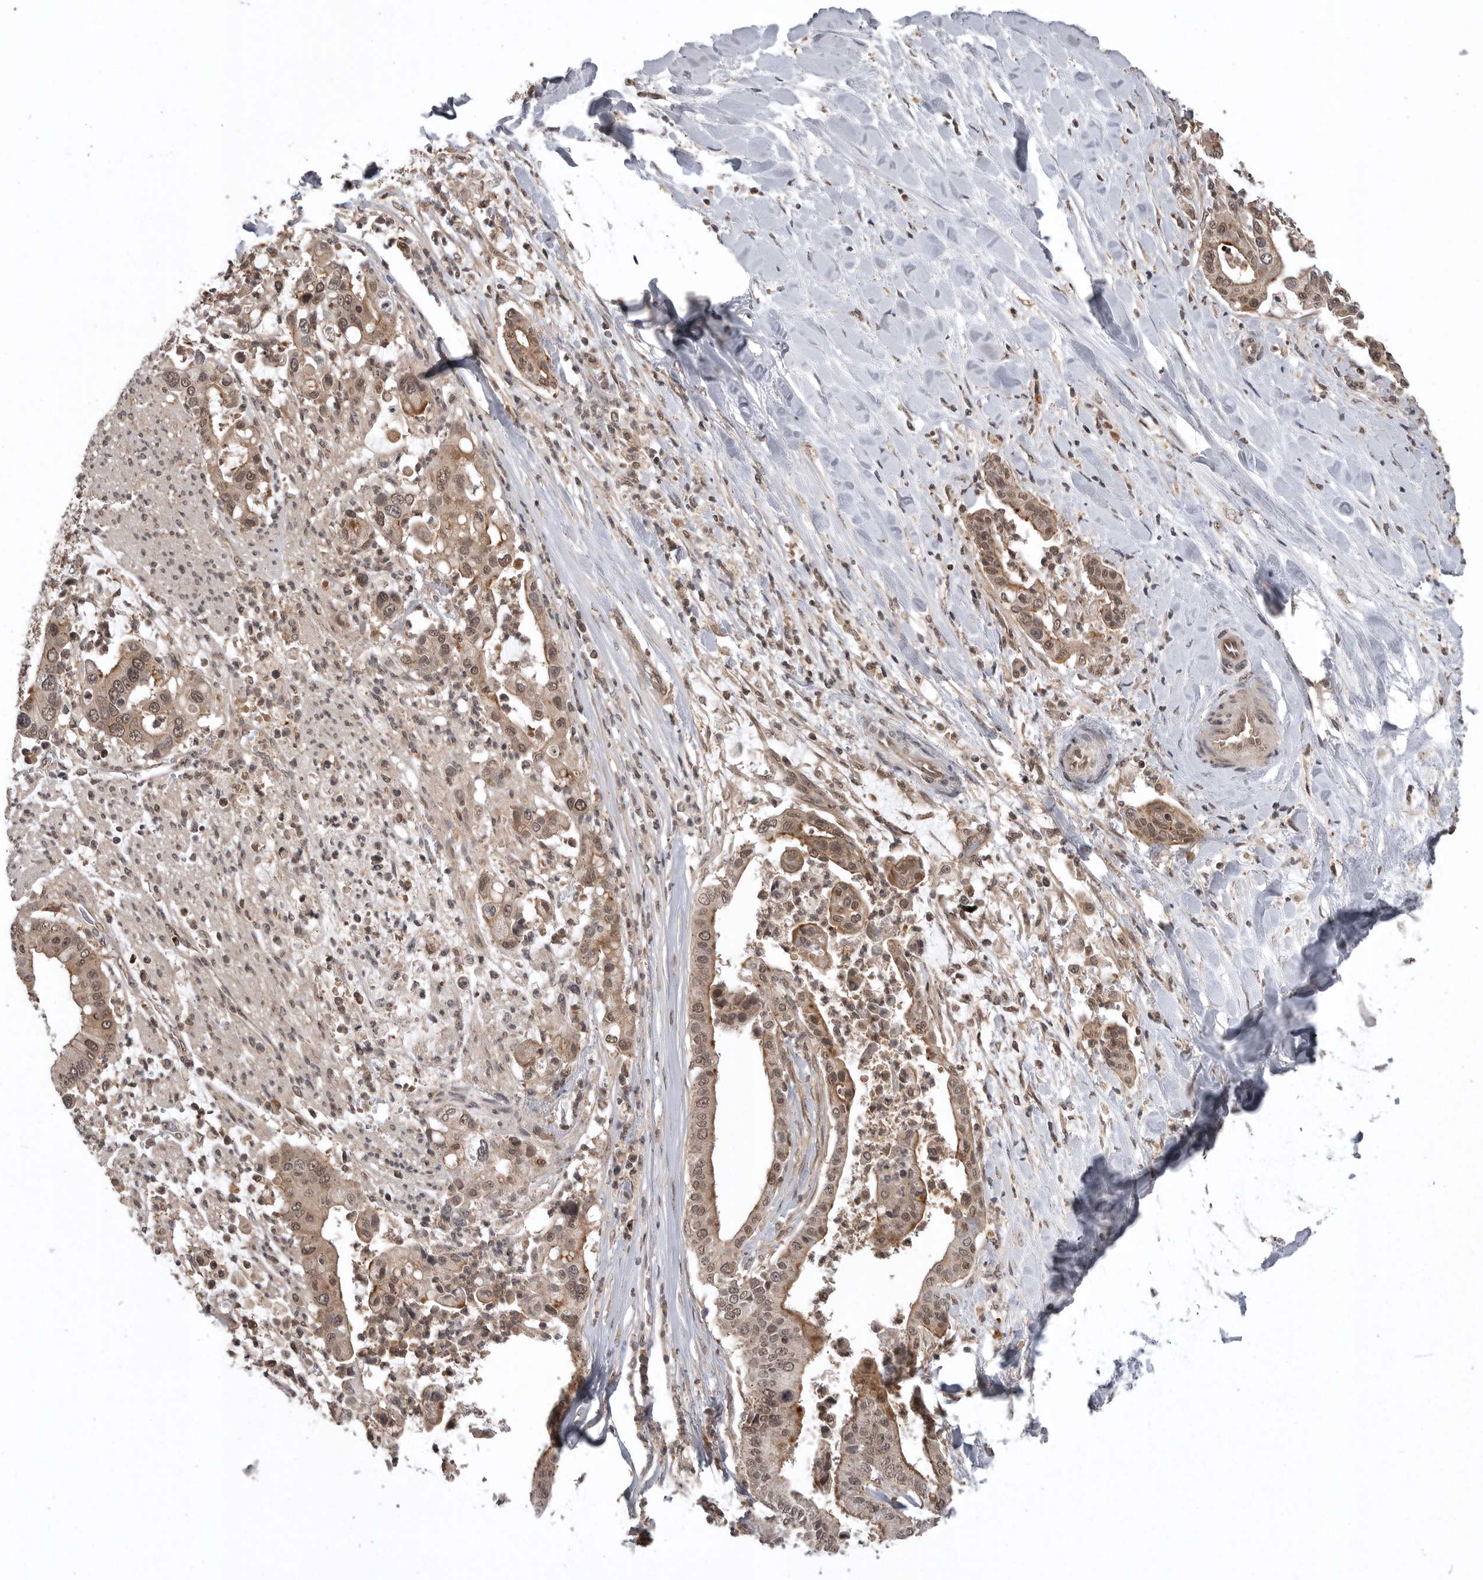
{"staining": {"intensity": "moderate", "quantity": ">75%", "location": "cytoplasmic/membranous,nuclear"}, "tissue": "liver cancer", "cell_type": "Tumor cells", "image_type": "cancer", "snomed": [{"axis": "morphology", "description": "Cholangiocarcinoma"}, {"axis": "topography", "description": "Liver"}], "caption": "Protein staining displays moderate cytoplasmic/membranous and nuclear positivity in approximately >75% of tumor cells in cholangiocarcinoma (liver).", "gene": "AOAH", "patient": {"sex": "female", "age": 54}}